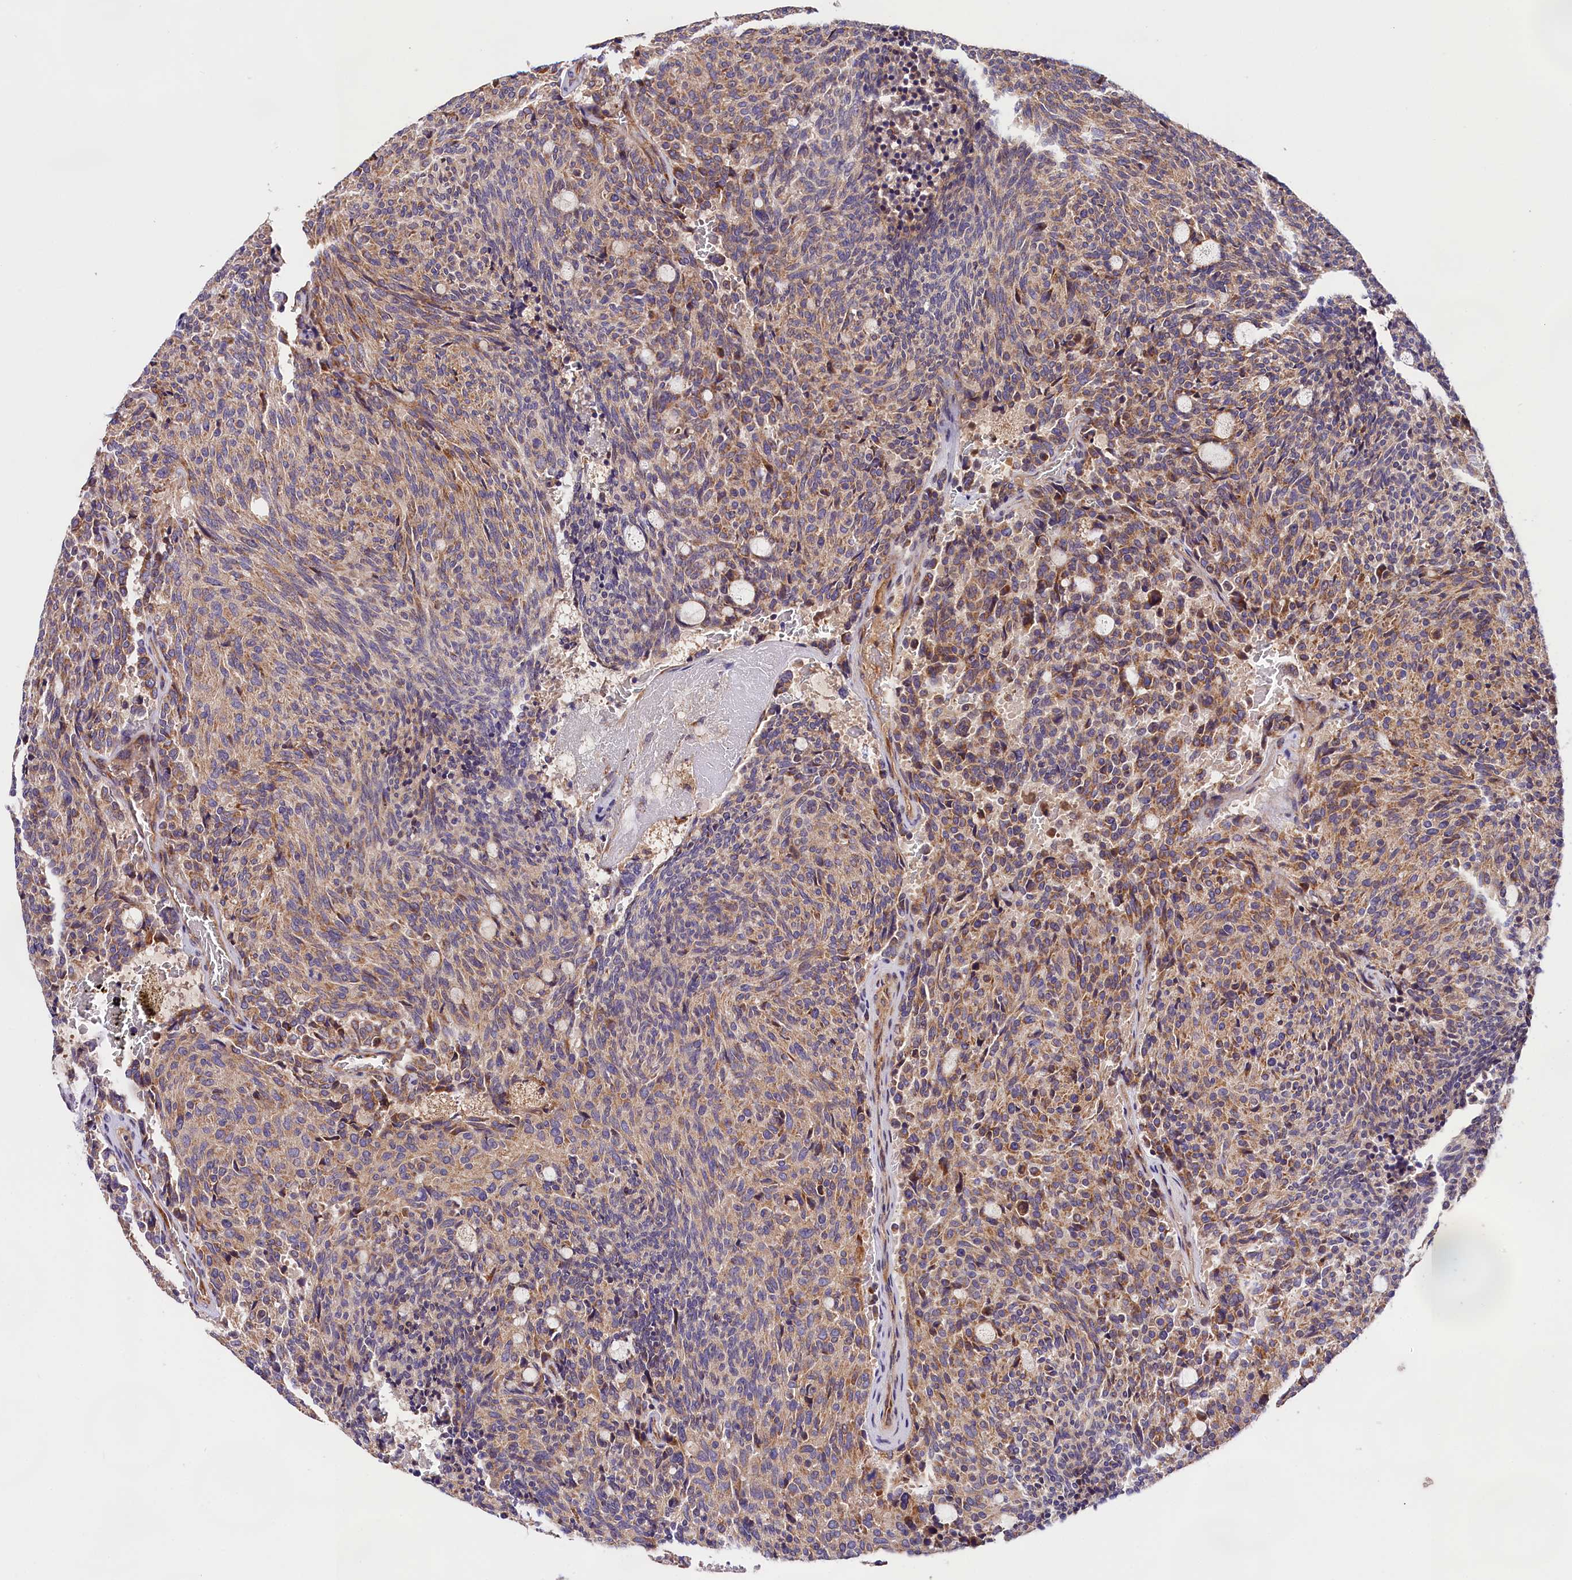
{"staining": {"intensity": "weak", "quantity": "25%-75%", "location": "cytoplasmic/membranous"}, "tissue": "carcinoid", "cell_type": "Tumor cells", "image_type": "cancer", "snomed": [{"axis": "morphology", "description": "Carcinoid, malignant, NOS"}, {"axis": "topography", "description": "Pancreas"}], "caption": "Carcinoid was stained to show a protein in brown. There is low levels of weak cytoplasmic/membranous positivity in about 25%-75% of tumor cells.", "gene": "SPG11", "patient": {"sex": "female", "age": 54}}